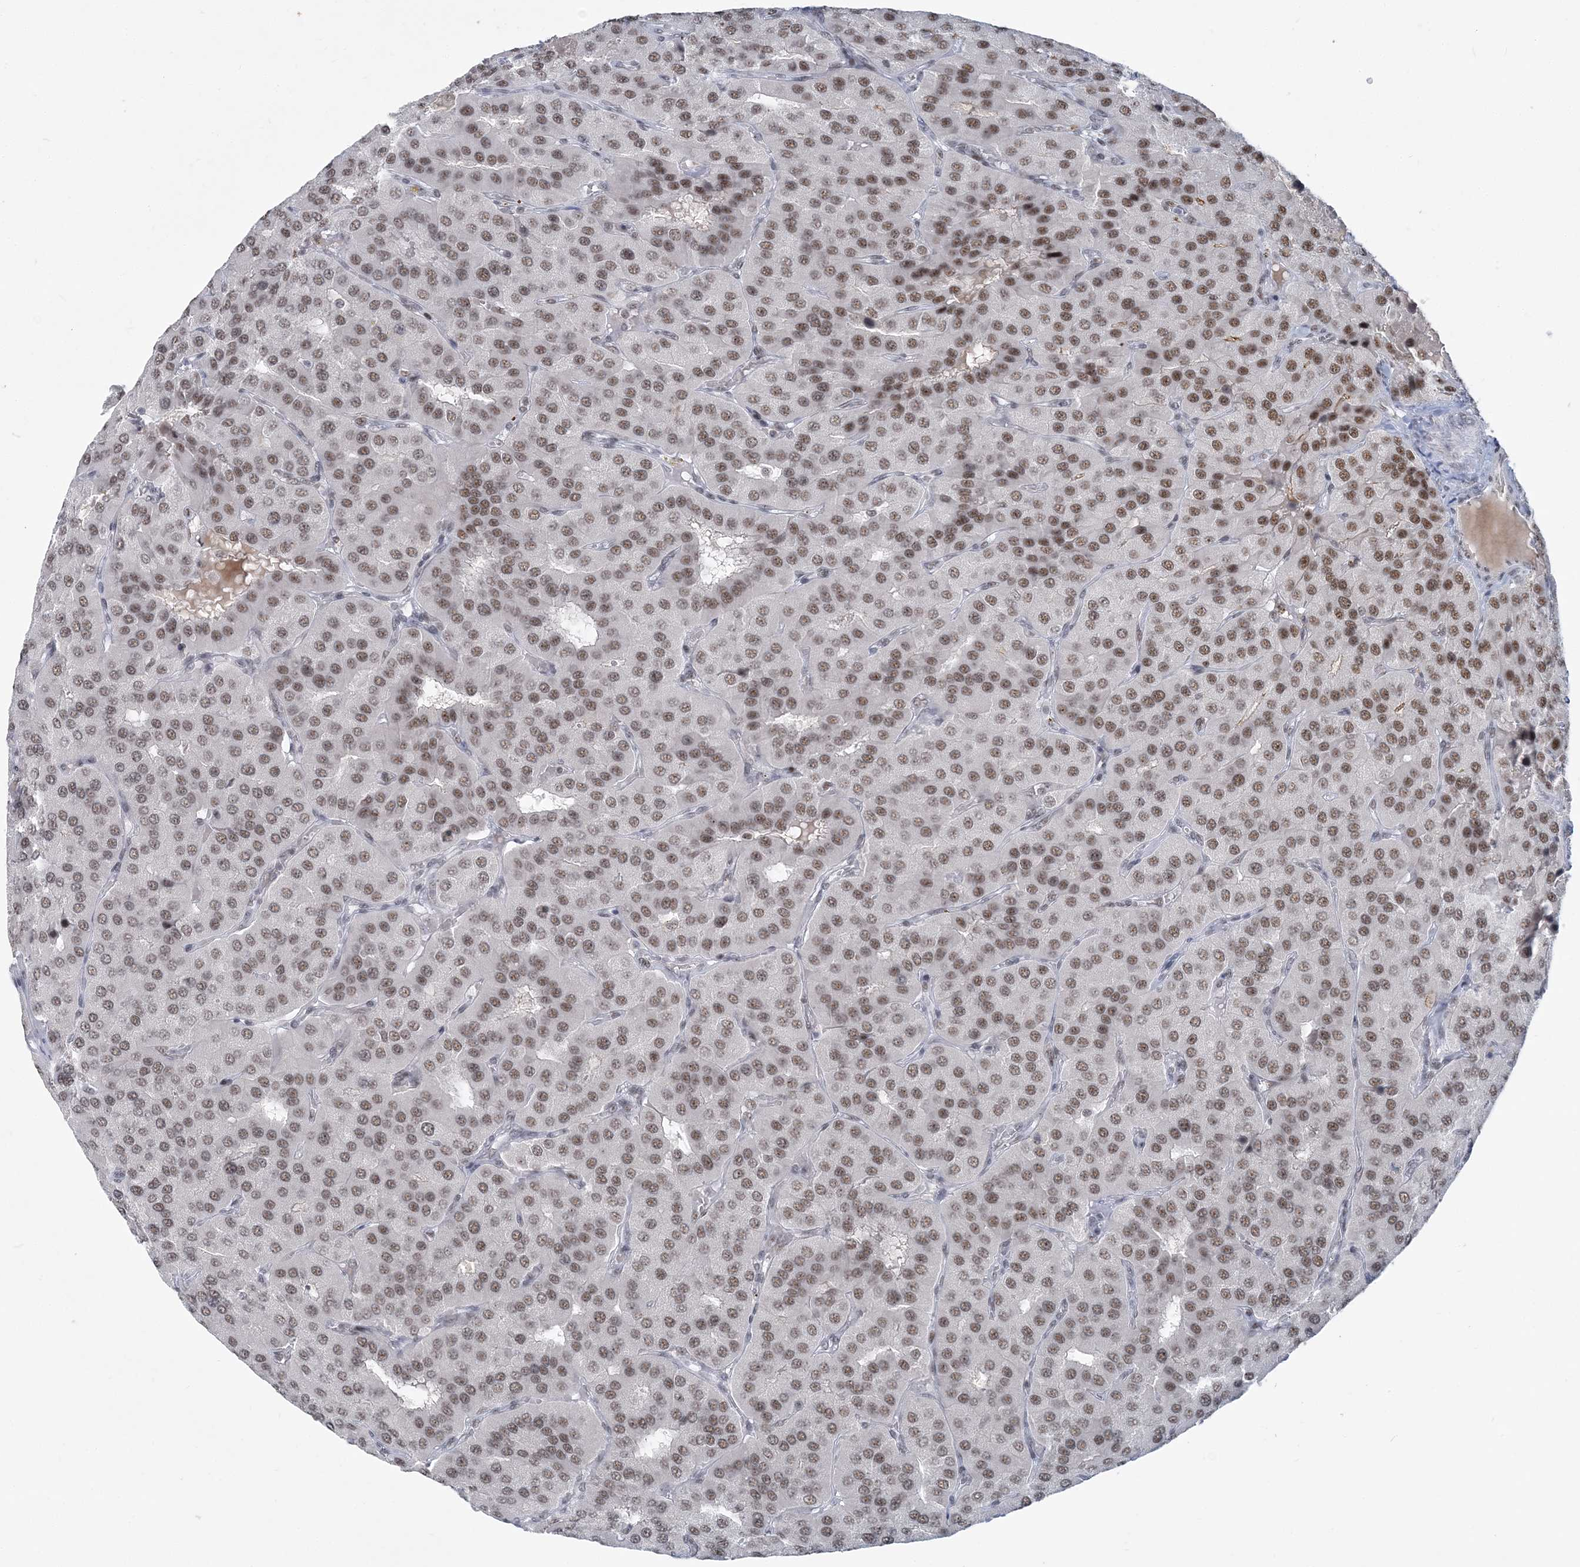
{"staining": {"intensity": "moderate", "quantity": ">75%", "location": "nuclear"}, "tissue": "parathyroid gland", "cell_type": "Glandular cells", "image_type": "normal", "snomed": [{"axis": "morphology", "description": "Normal tissue, NOS"}, {"axis": "morphology", "description": "Adenoma, NOS"}, {"axis": "topography", "description": "Parathyroid gland"}], "caption": "Immunohistochemistry (DAB (3,3'-diaminobenzidine)) staining of unremarkable human parathyroid gland reveals moderate nuclear protein expression in about >75% of glandular cells.", "gene": "PLRG1", "patient": {"sex": "female", "age": 86}}